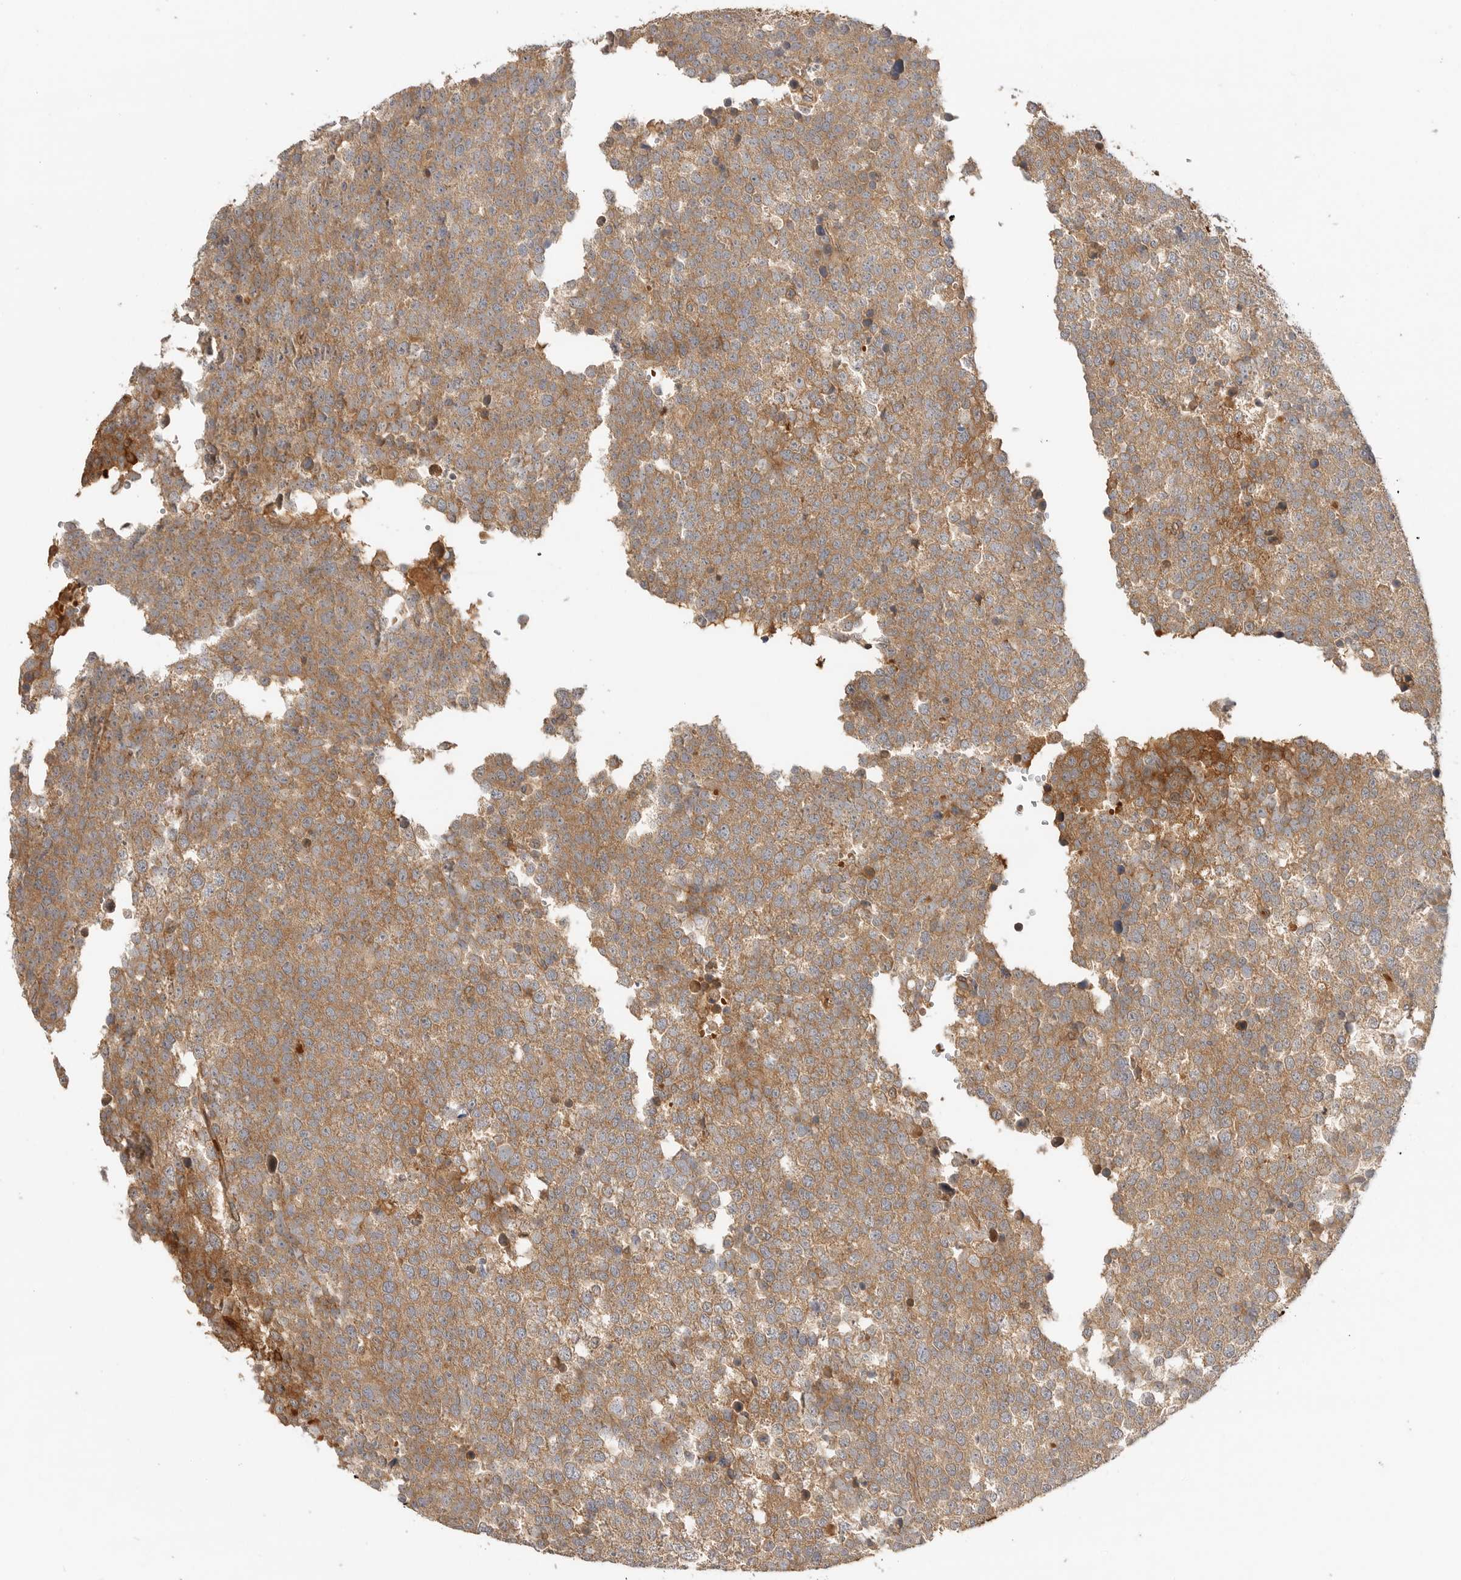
{"staining": {"intensity": "moderate", "quantity": ">75%", "location": "cytoplasmic/membranous"}, "tissue": "testis cancer", "cell_type": "Tumor cells", "image_type": "cancer", "snomed": [{"axis": "morphology", "description": "Seminoma, NOS"}, {"axis": "topography", "description": "Testis"}], "caption": "About >75% of tumor cells in human testis seminoma exhibit moderate cytoplasmic/membranous protein positivity as visualized by brown immunohistochemical staining.", "gene": "CLDN12", "patient": {"sex": "male", "age": 71}}